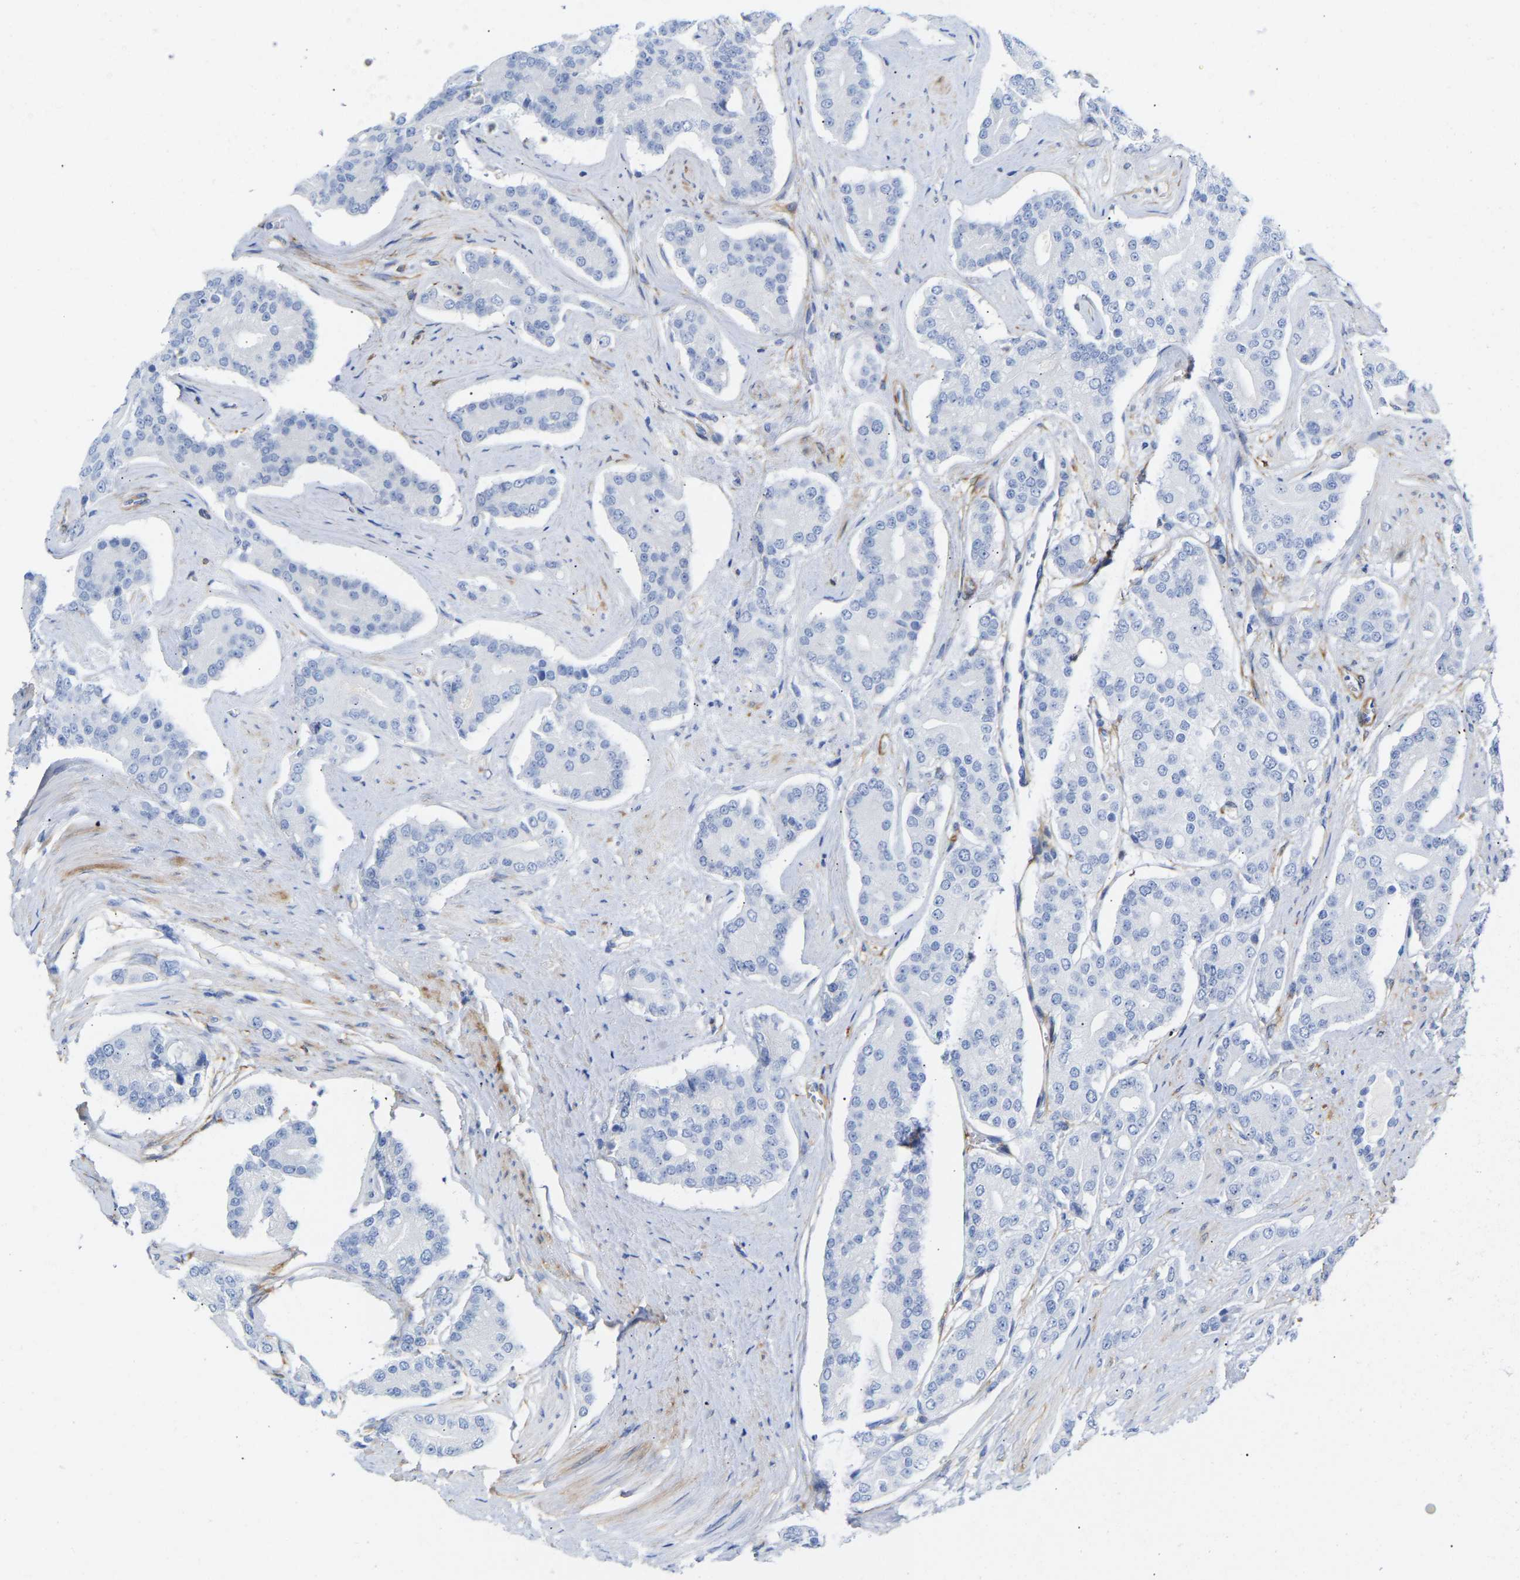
{"staining": {"intensity": "negative", "quantity": "none", "location": "none"}, "tissue": "prostate cancer", "cell_type": "Tumor cells", "image_type": "cancer", "snomed": [{"axis": "morphology", "description": "Adenocarcinoma, High grade"}, {"axis": "topography", "description": "Prostate"}], "caption": "Histopathology image shows no protein positivity in tumor cells of prostate cancer tissue.", "gene": "AMPH", "patient": {"sex": "male", "age": 71}}